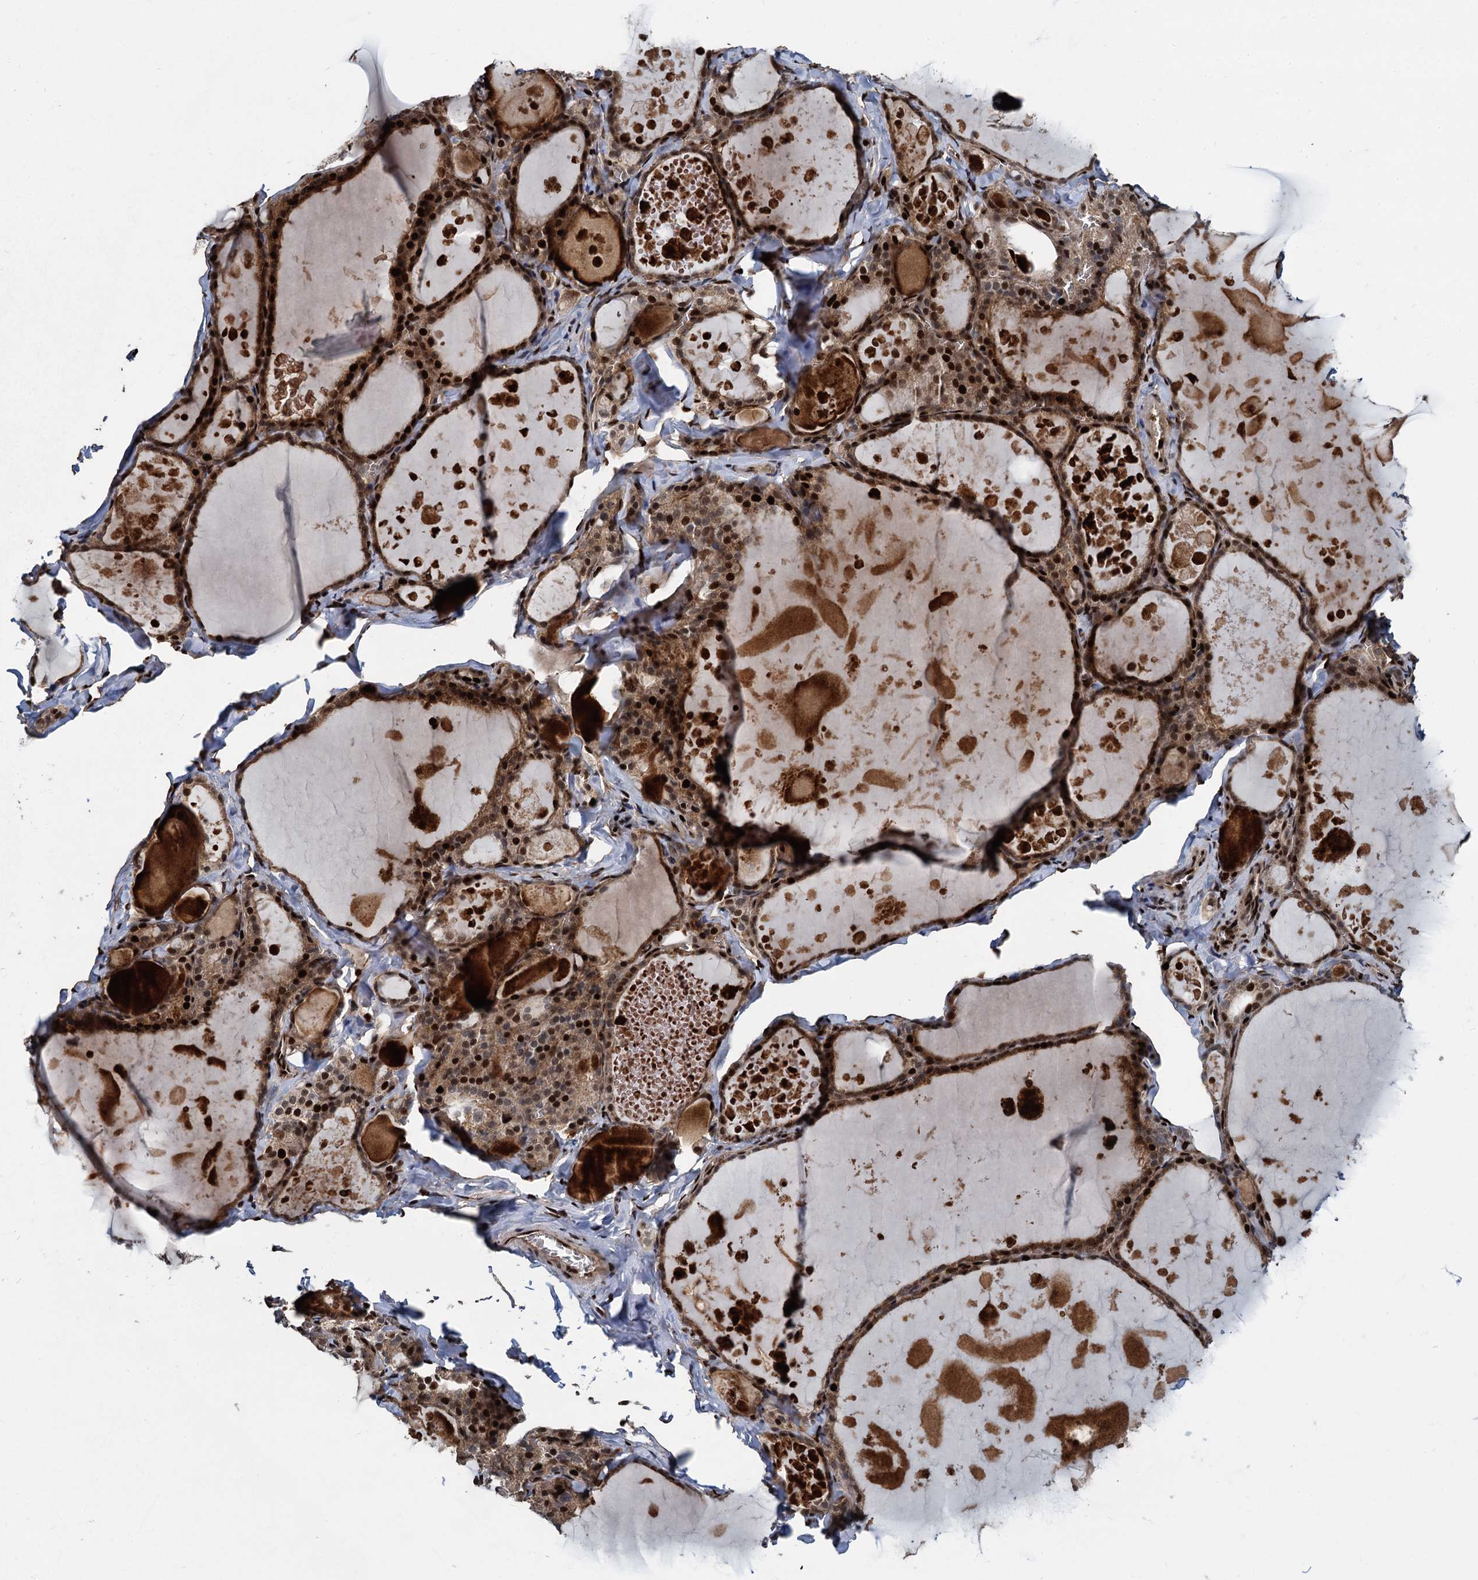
{"staining": {"intensity": "strong", "quantity": ">75%", "location": "cytoplasmic/membranous,nuclear"}, "tissue": "thyroid gland", "cell_type": "Glandular cells", "image_type": "normal", "snomed": [{"axis": "morphology", "description": "Normal tissue, NOS"}, {"axis": "topography", "description": "Thyroid gland"}], "caption": "IHC staining of benign thyroid gland, which reveals high levels of strong cytoplasmic/membranous,nuclear staining in approximately >75% of glandular cells indicating strong cytoplasmic/membranous,nuclear protein positivity. The staining was performed using DAB (brown) for protein detection and nuclei were counterstained in hematoxylin (blue).", "gene": "ANKRD49", "patient": {"sex": "male", "age": 56}}